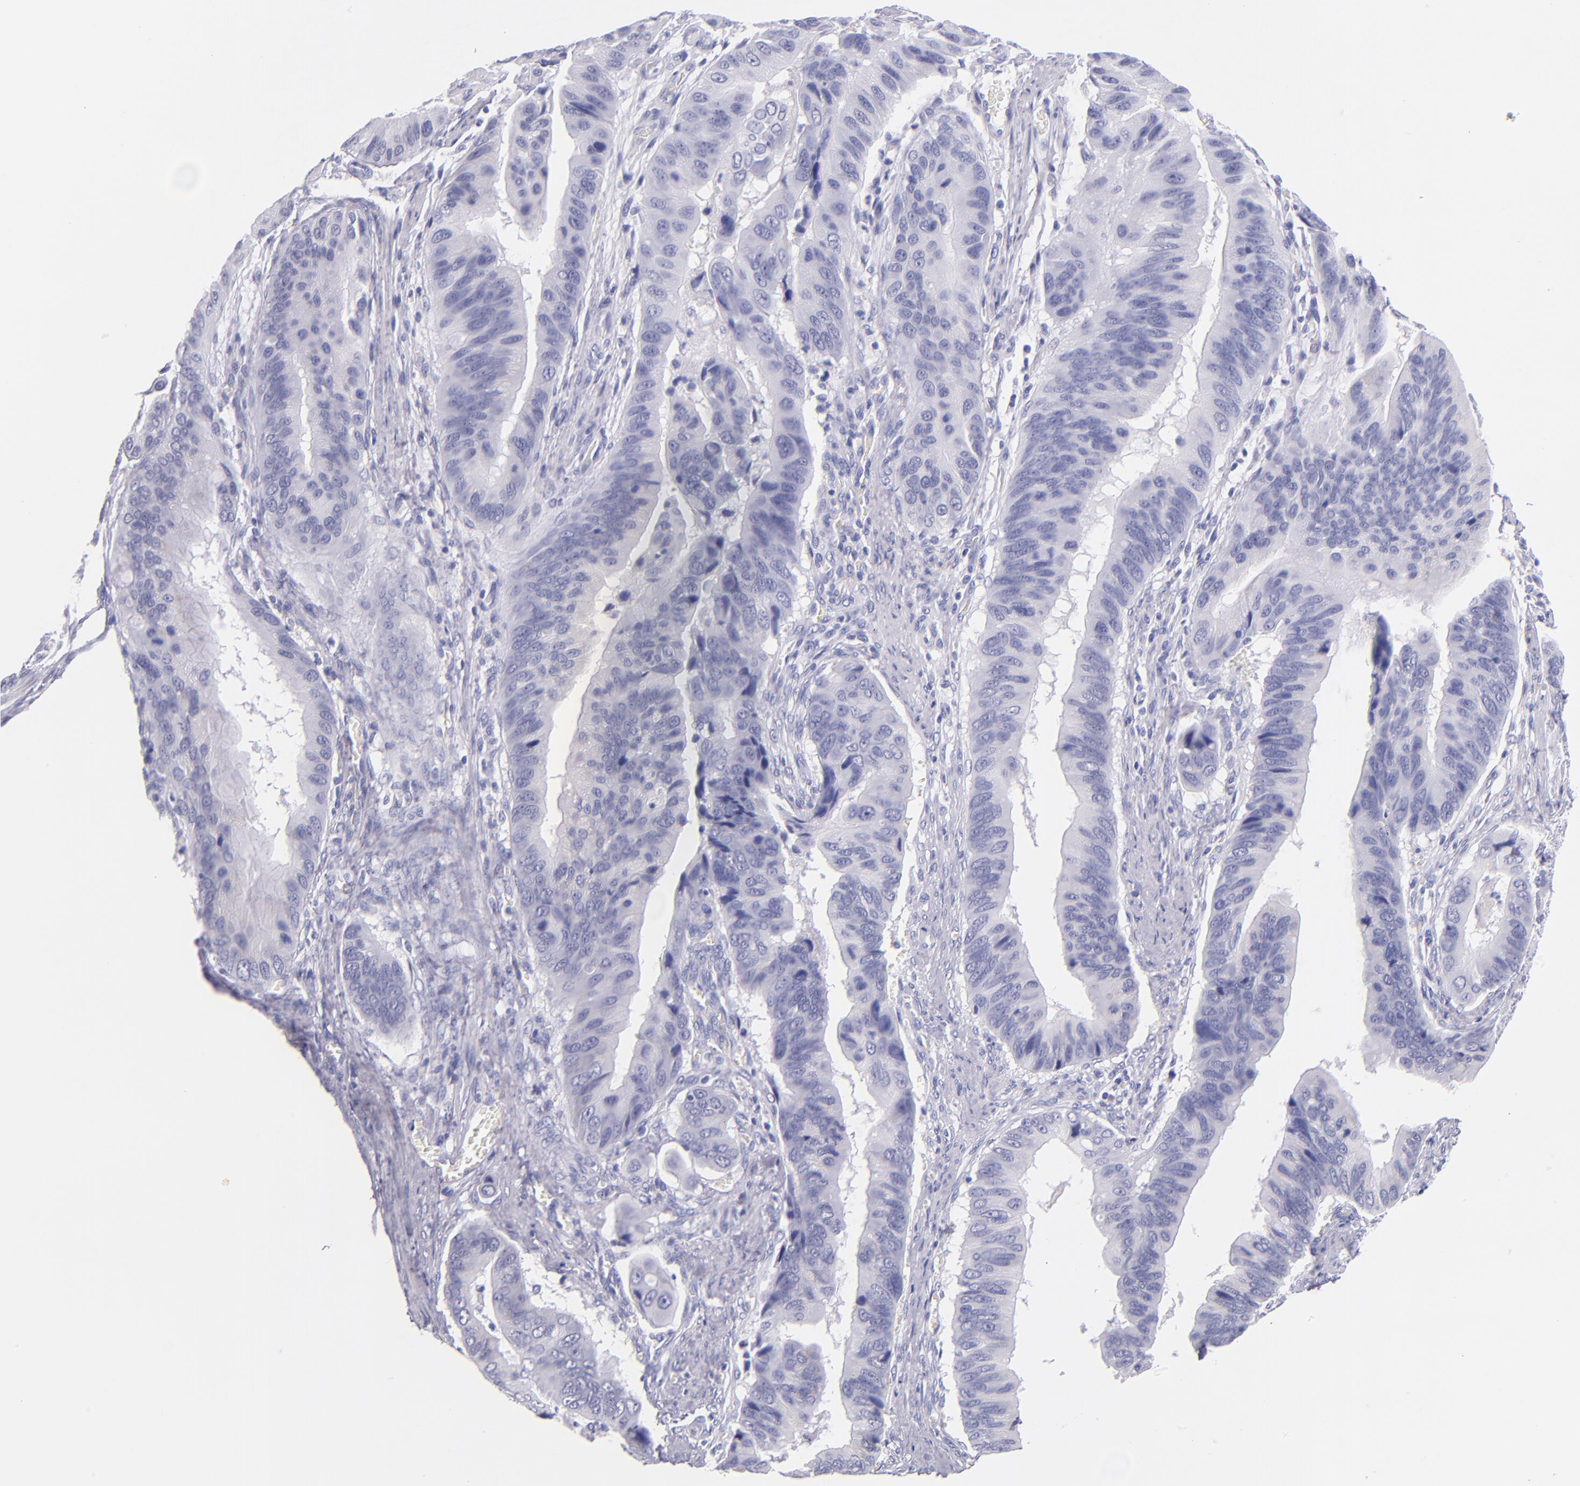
{"staining": {"intensity": "negative", "quantity": "none", "location": "none"}, "tissue": "stomach cancer", "cell_type": "Tumor cells", "image_type": "cancer", "snomed": [{"axis": "morphology", "description": "Adenocarcinoma, NOS"}, {"axis": "topography", "description": "Stomach, upper"}], "caption": "Tumor cells are negative for protein expression in human stomach adenocarcinoma.", "gene": "IRF4", "patient": {"sex": "male", "age": 80}}